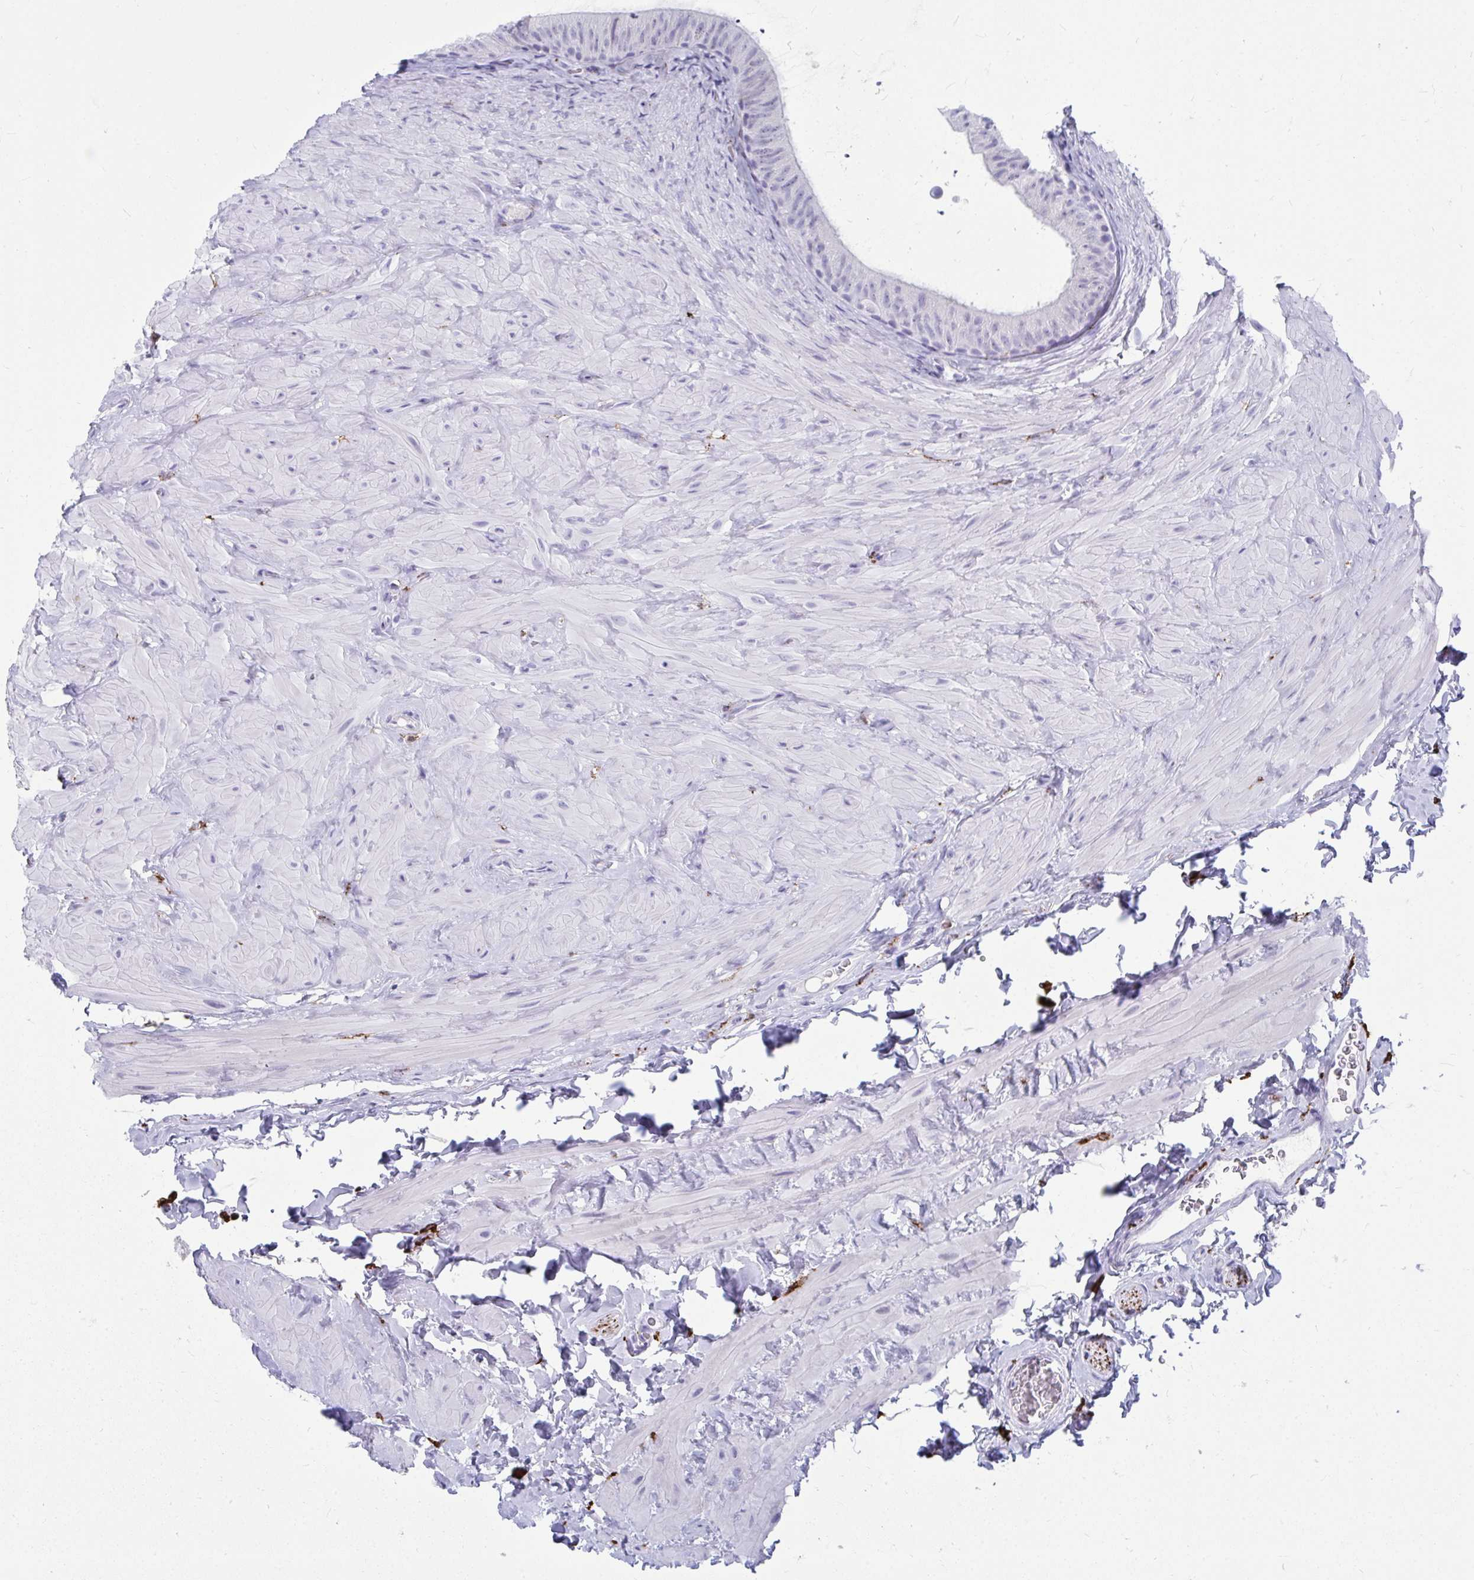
{"staining": {"intensity": "negative", "quantity": "none", "location": "none"}, "tissue": "epididymis", "cell_type": "Glandular cells", "image_type": "normal", "snomed": [{"axis": "morphology", "description": "Normal tissue, NOS"}, {"axis": "topography", "description": "Epididymis, spermatic cord, NOS"}, {"axis": "topography", "description": "Epididymis"}], "caption": "This is a image of immunohistochemistry staining of benign epididymis, which shows no positivity in glandular cells.", "gene": "CD163", "patient": {"sex": "male", "age": 31}}